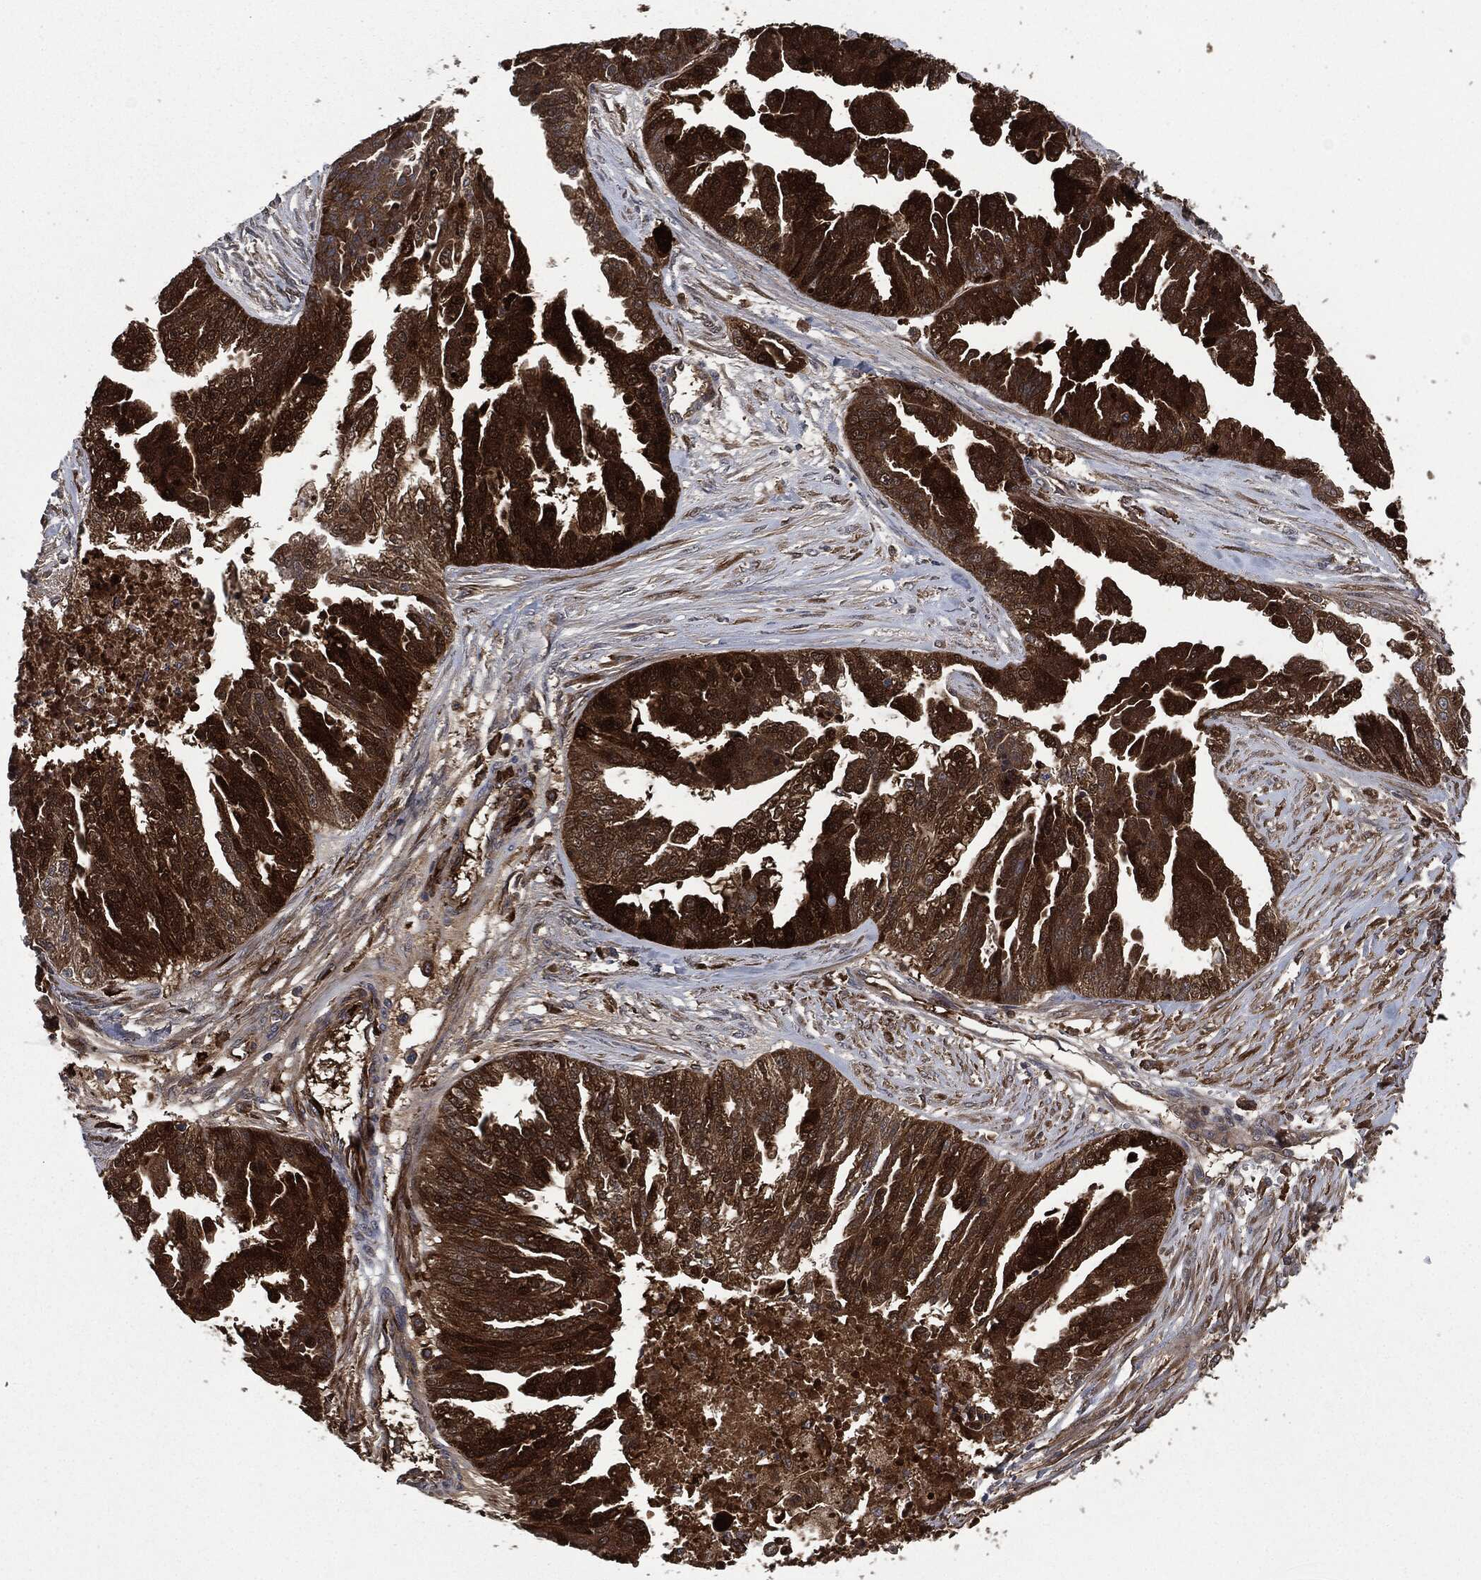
{"staining": {"intensity": "strong", "quantity": ">75%", "location": "cytoplasmic/membranous"}, "tissue": "ovarian cancer", "cell_type": "Tumor cells", "image_type": "cancer", "snomed": [{"axis": "morphology", "description": "Cystadenocarcinoma, serous, NOS"}, {"axis": "topography", "description": "Ovary"}], "caption": "Protein staining demonstrates strong cytoplasmic/membranous staining in about >75% of tumor cells in ovarian cancer.", "gene": "CRABP2", "patient": {"sex": "female", "age": 58}}